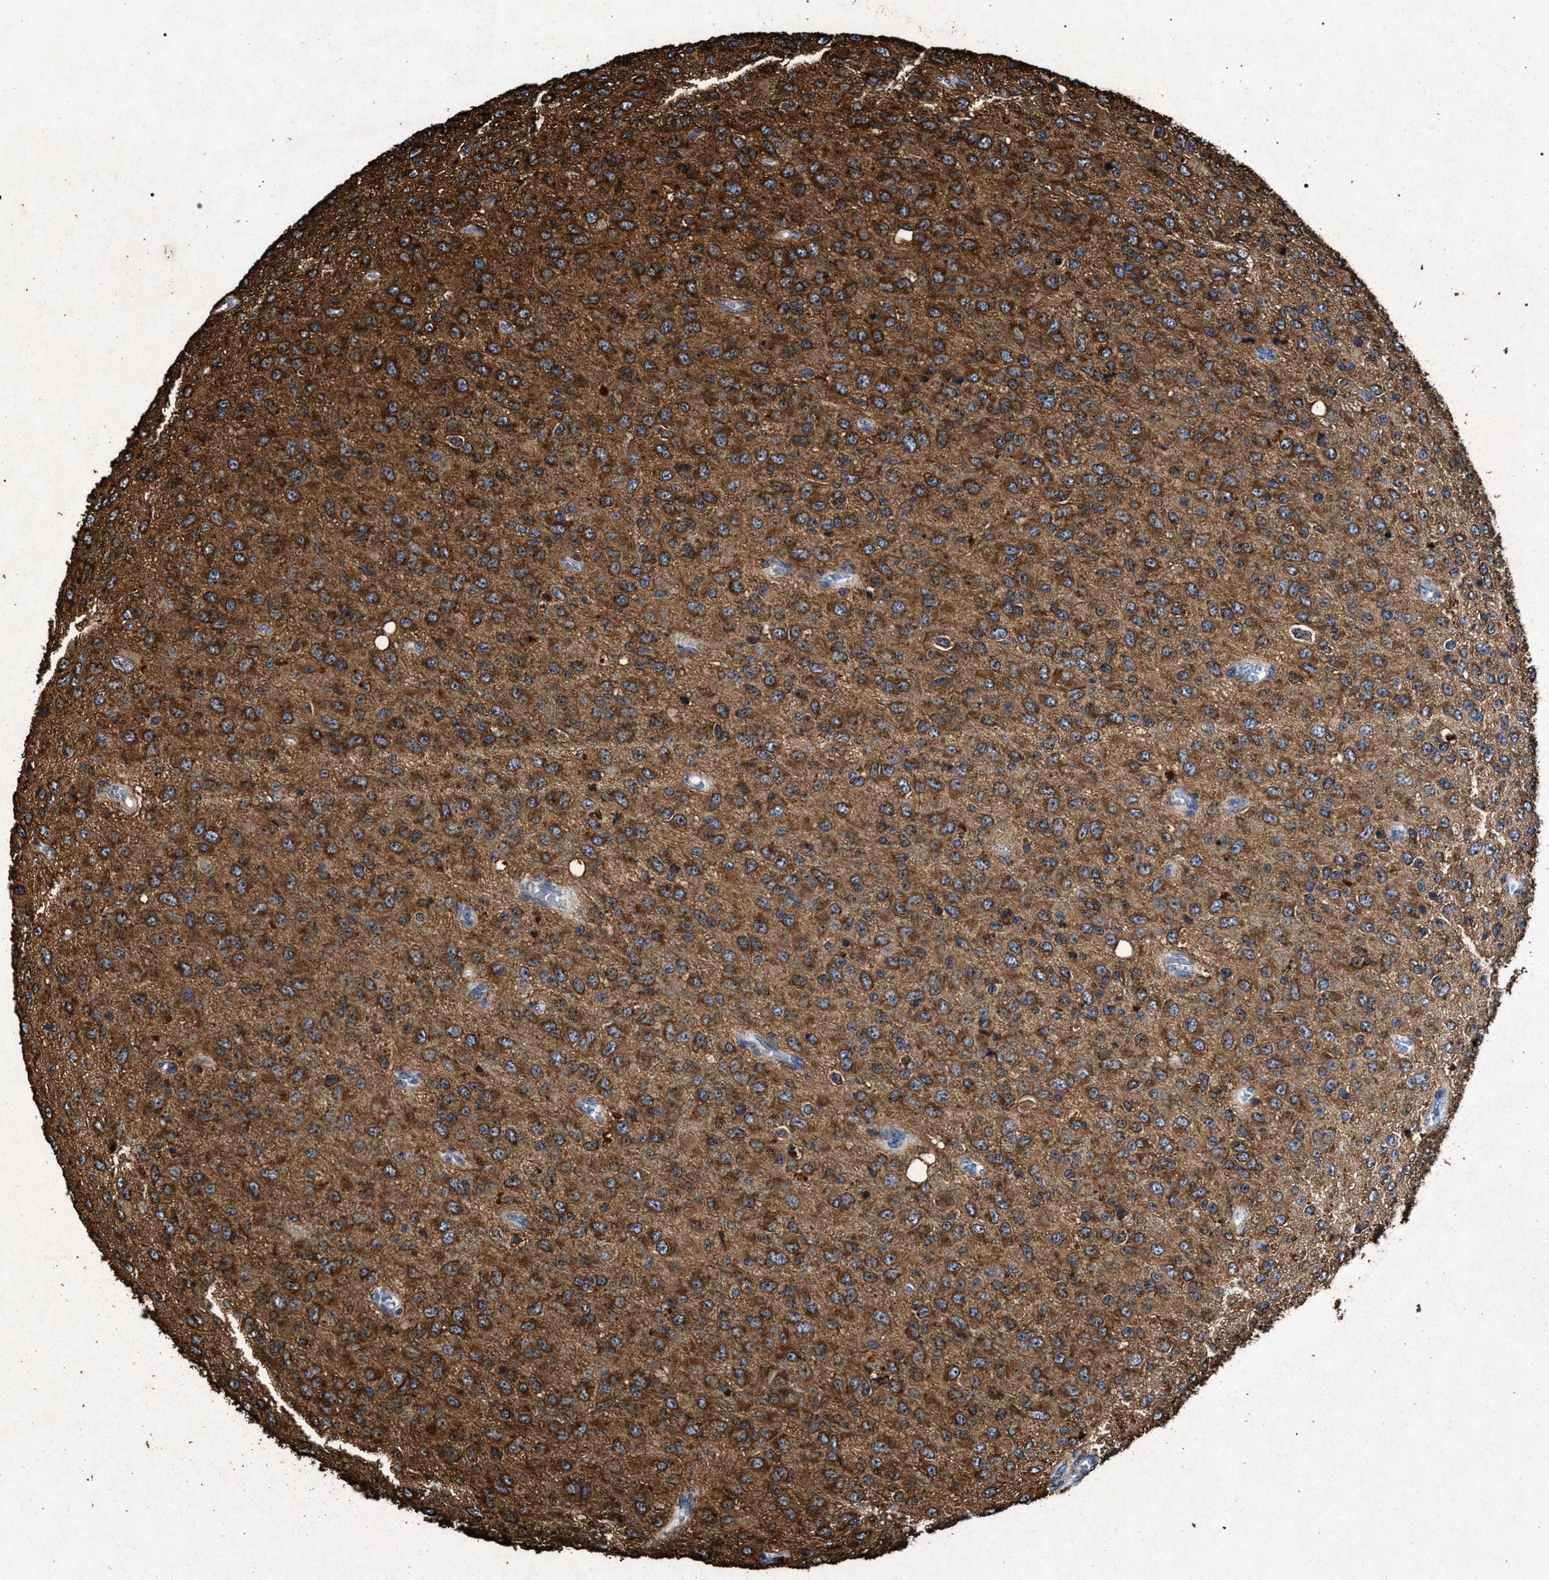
{"staining": {"intensity": "strong", "quantity": ">75%", "location": "cytoplasmic/membranous"}, "tissue": "glioma", "cell_type": "Tumor cells", "image_type": "cancer", "snomed": [{"axis": "morphology", "description": "Glioma, malignant, High grade"}, {"axis": "topography", "description": "pancreas cauda"}], "caption": "Malignant glioma (high-grade) stained with immunohistochemistry (IHC) reveals strong cytoplasmic/membranous positivity in about >75% of tumor cells.", "gene": "MARCKS", "patient": {"sex": "male", "age": 60}}